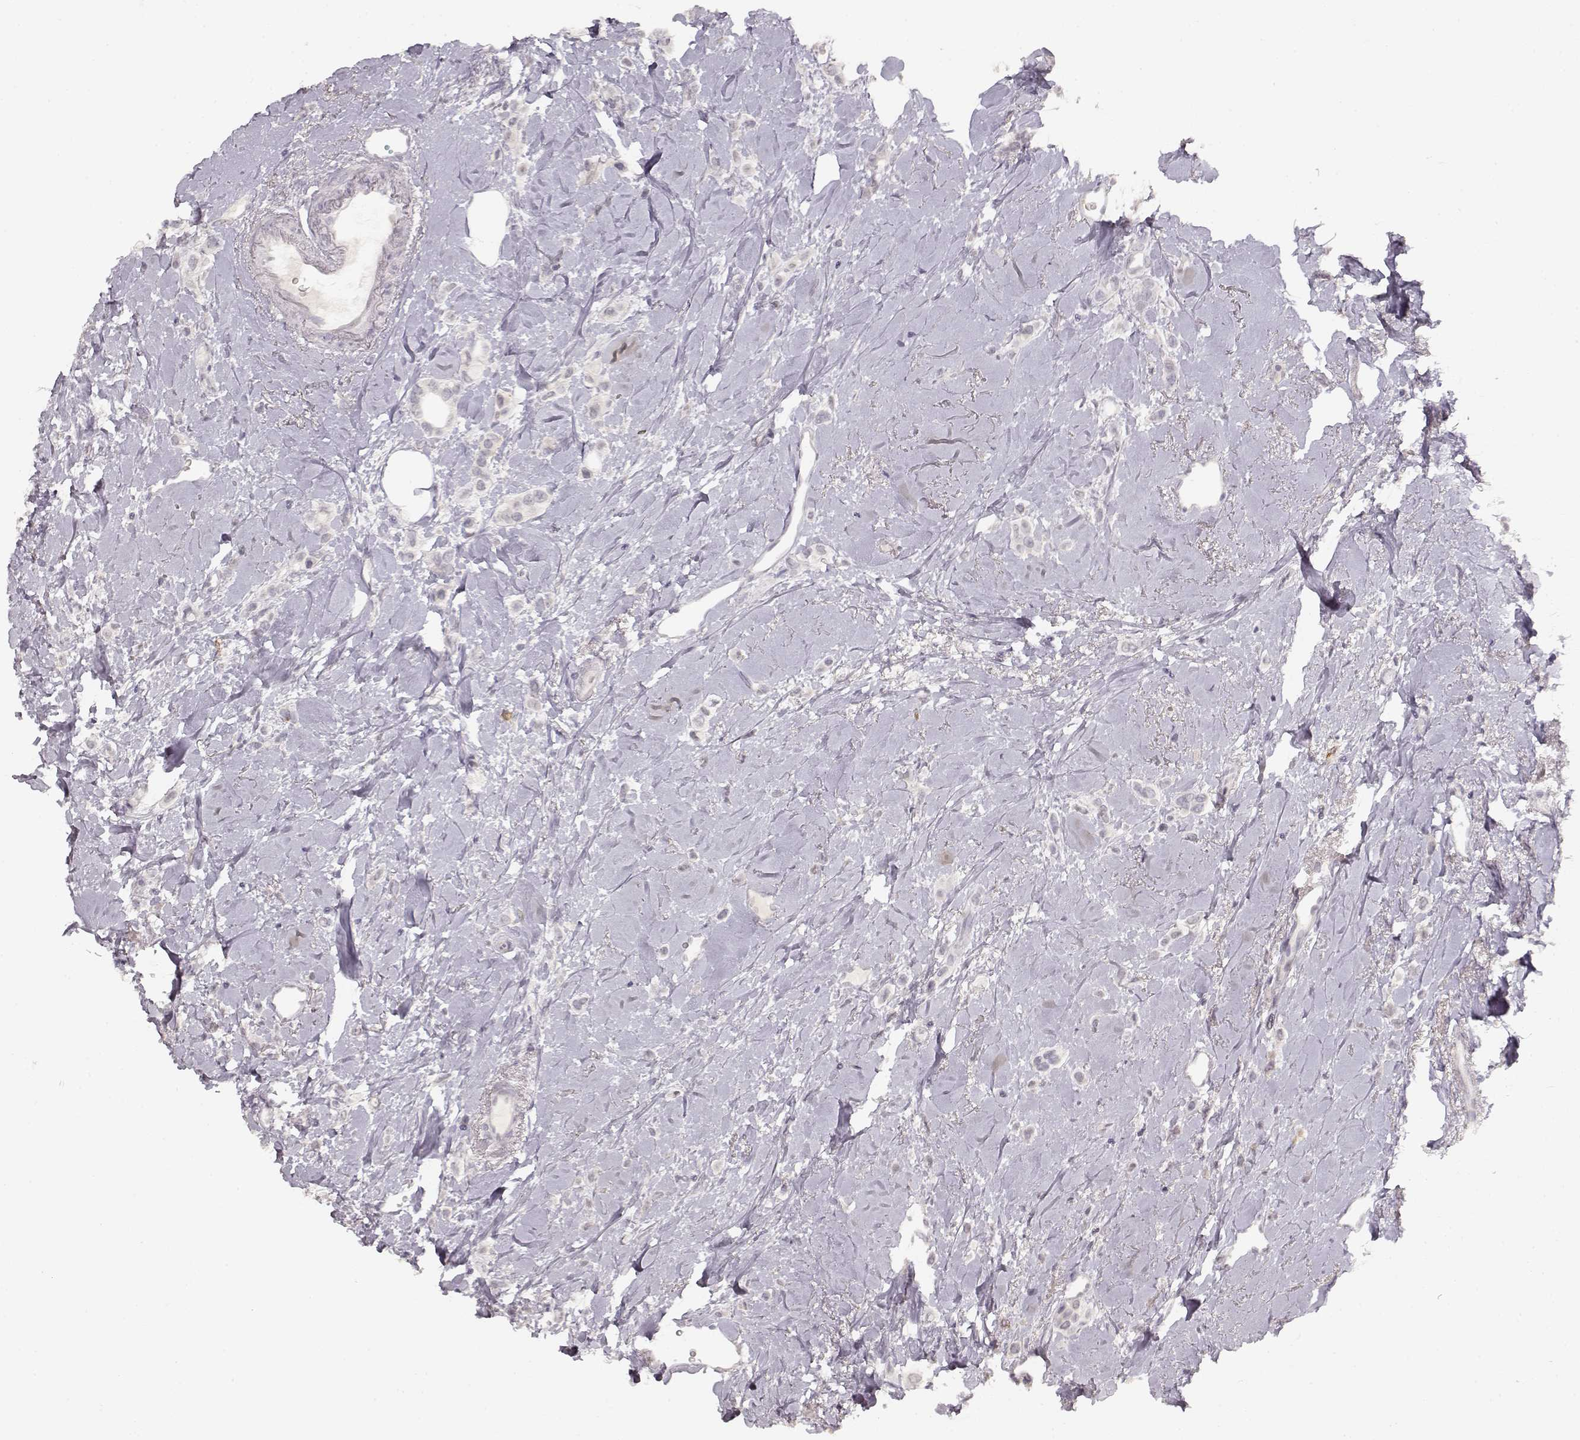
{"staining": {"intensity": "negative", "quantity": "none", "location": "none"}, "tissue": "breast cancer", "cell_type": "Tumor cells", "image_type": "cancer", "snomed": [{"axis": "morphology", "description": "Lobular carcinoma"}, {"axis": "topography", "description": "Breast"}], "caption": "This is an immunohistochemistry (IHC) micrograph of lobular carcinoma (breast). There is no expression in tumor cells.", "gene": "LAMC2", "patient": {"sex": "female", "age": 66}}